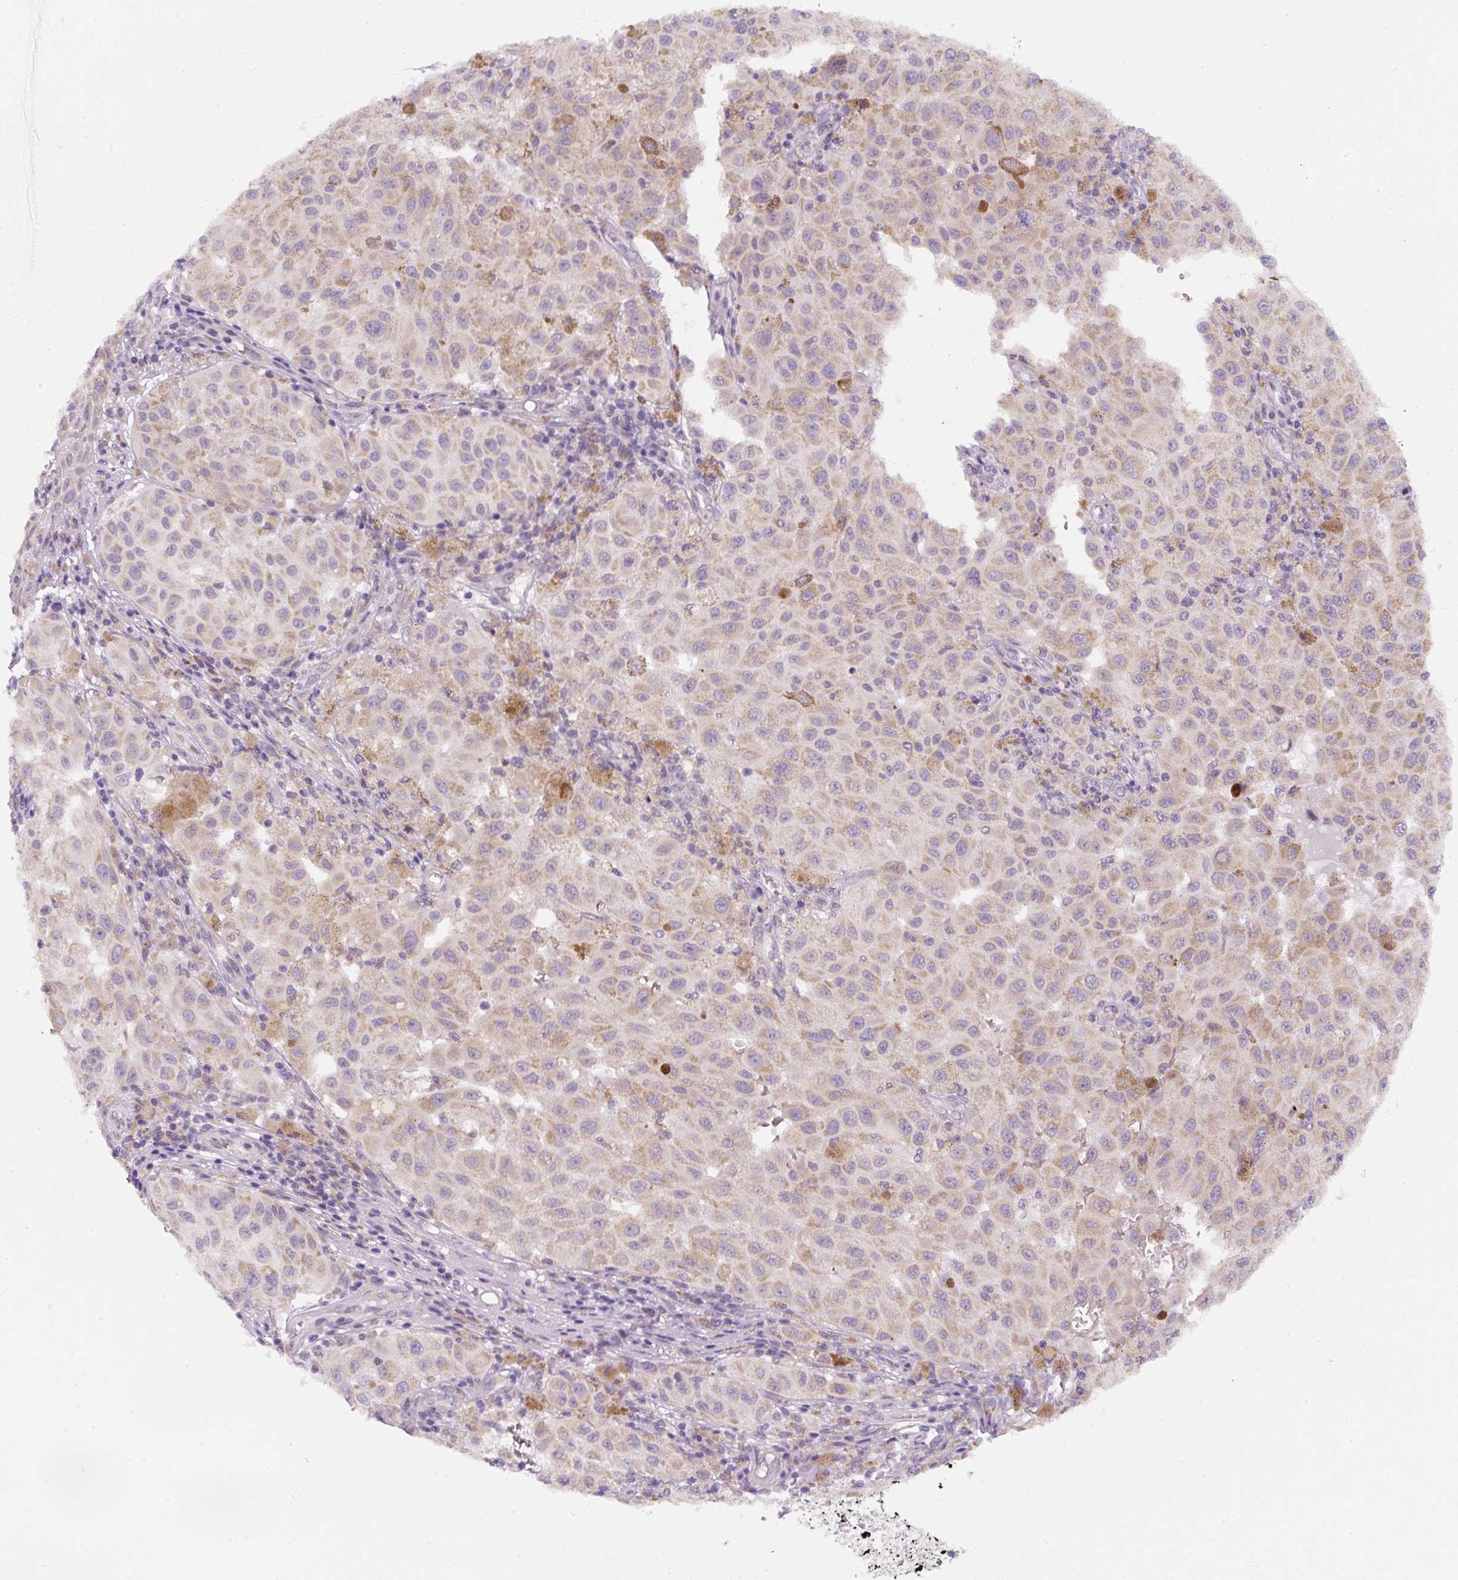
{"staining": {"intensity": "weak", "quantity": "25%-75%", "location": "cytoplasmic/membranous"}, "tissue": "melanoma", "cell_type": "Tumor cells", "image_type": "cancer", "snomed": [{"axis": "morphology", "description": "Malignant melanoma, NOS"}, {"axis": "topography", "description": "Skin"}], "caption": "High-magnification brightfield microscopy of malignant melanoma stained with DAB (brown) and counterstained with hematoxylin (blue). tumor cells exhibit weak cytoplasmic/membranous expression is appreciated in approximately25%-75% of cells.", "gene": "DDOST", "patient": {"sex": "female", "age": 64}}